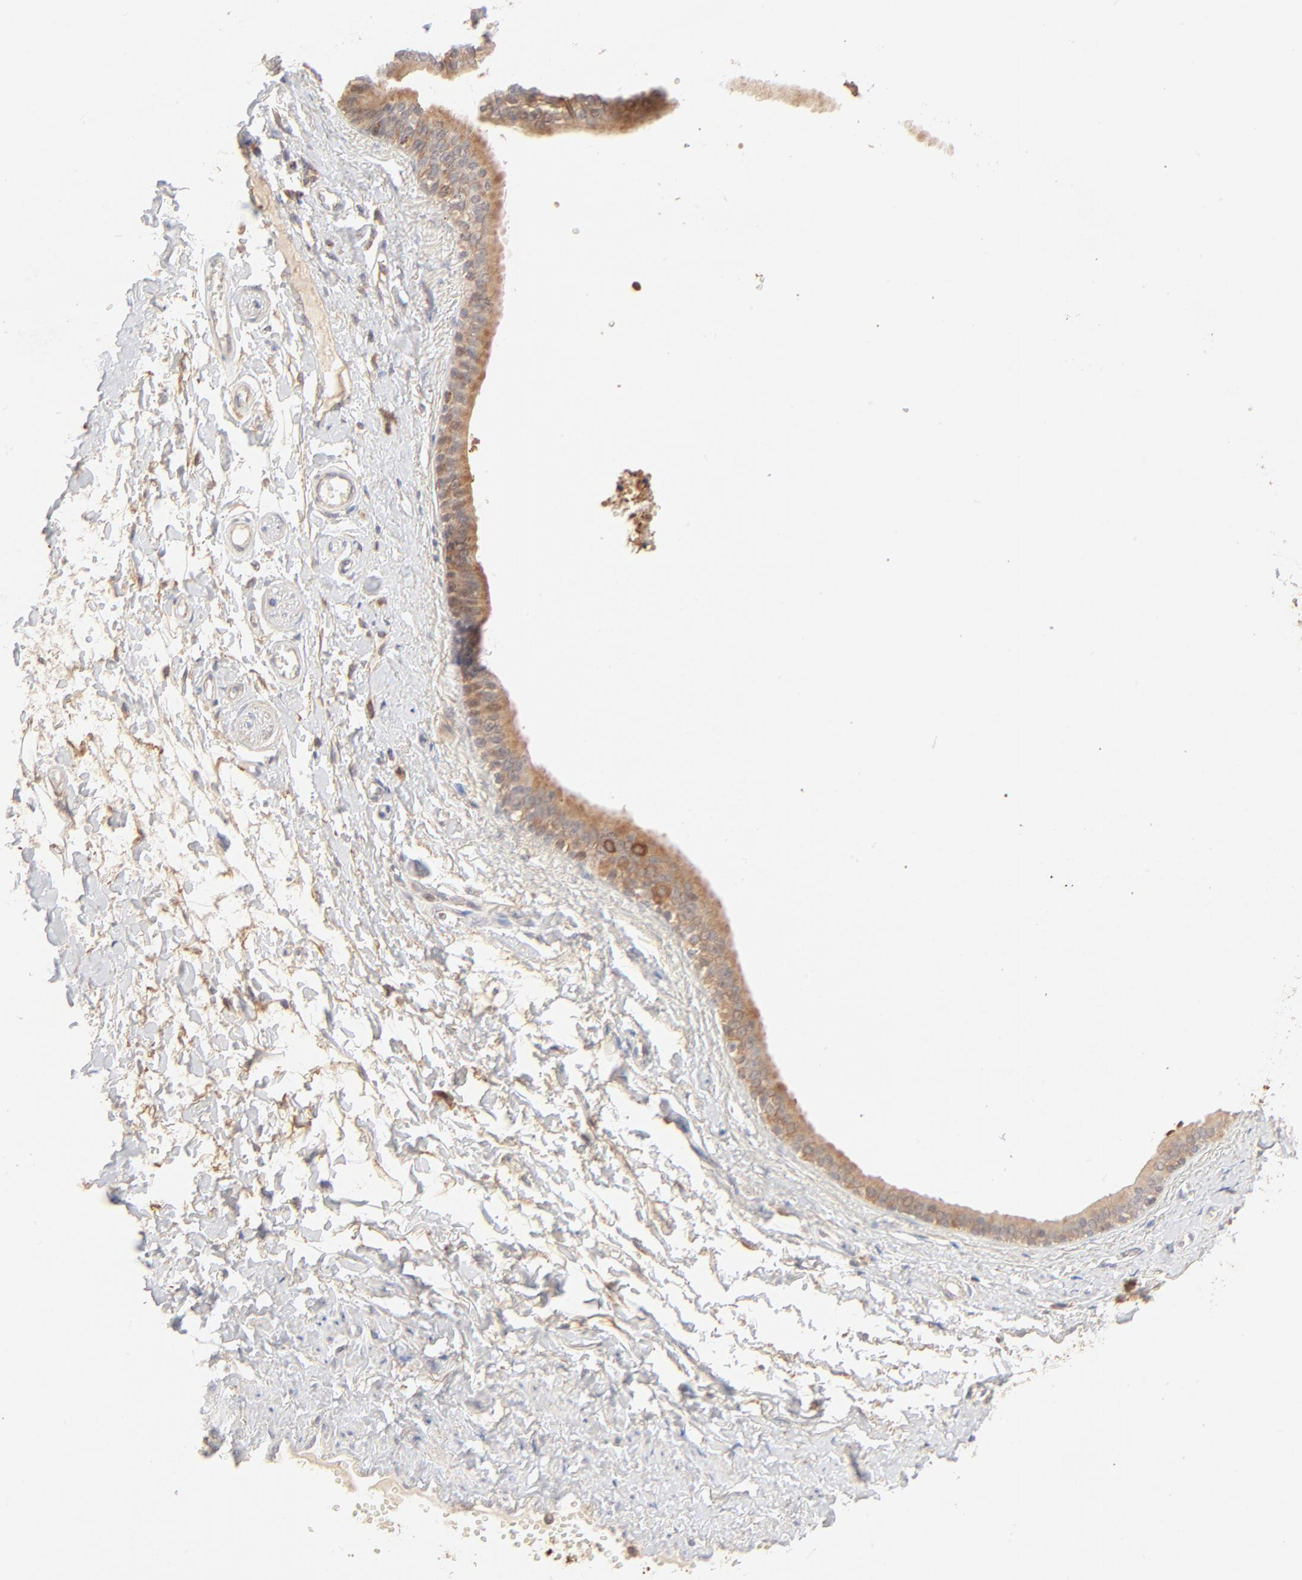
{"staining": {"intensity": "weak", "quantity": "25%-75%", "location": "cytoplasmic/membranous"}, "tissue": "adipose tissue", "cell_type": "Adipocytes", "image_type": "normal", "snomed": [{"axis": "morphology", "description": "Normal tissue, NOS"}, {"axis": "morphology", "description": "Inflammation, NOS"}, {"axis": "topography", "description": "Salivary gland"}, {"axis": "topography", "description": "Peripheral nerve tissue"}], "caption": "Adipose tissue stained with DAB (3,3'-diaminobenzidine) IHC reveals low levels of weak cytoplasmic/membranous staining in approximately 25%-75% of adipocytes. (Stains: DAB (3,3'-diaminobenzidine) in brown, nuclei in blue, Microscopy: brightfield microscopy at high magnification).", "gene": "CSPG4", "patient": {"sex": "female", "age": 75}}